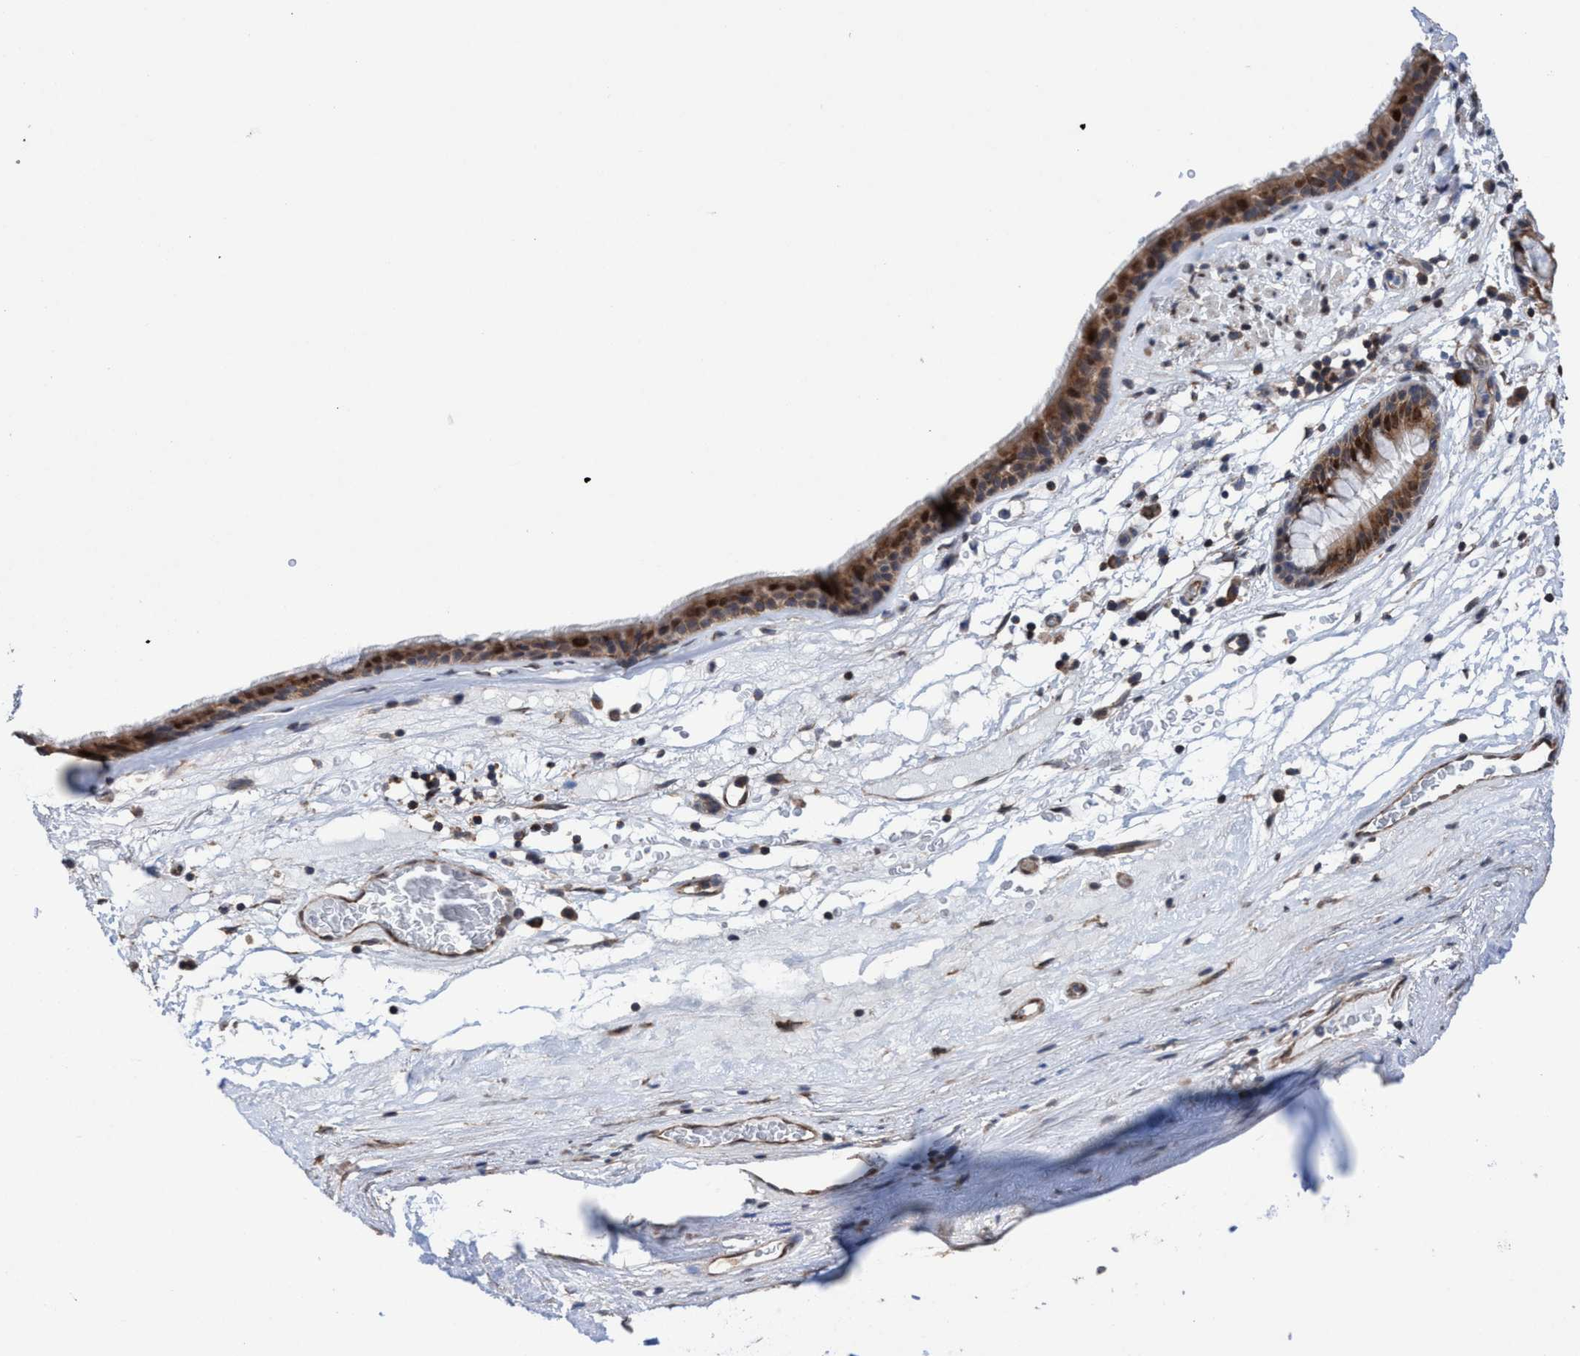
{"staining": {"intensity": "moderate", "quantity": ">75%", "location": "cytoplasmic/membranous,nuclear"}, "tissue": "bronchus", "cell_type": "Respiratory epithelial cells", "image_type": "normal", "snomed": [{"axis": "morphology", "description": "Normal tissue, NOS"}, {"axis": "topography", "description": "Cartilage tissue"}], "caption": "Protein expression analysis of normal bronchus shows moderate cytoplasmic/membranous,nuclear staining in approximately >75% of respiratory epithelial cells. Using DAB (brown) and hematoxylin (blue) stains, captured at high magnification using brightfield microscopy.", "gene": "METAP2", "patient": {"sex": "female", "age": 63}}